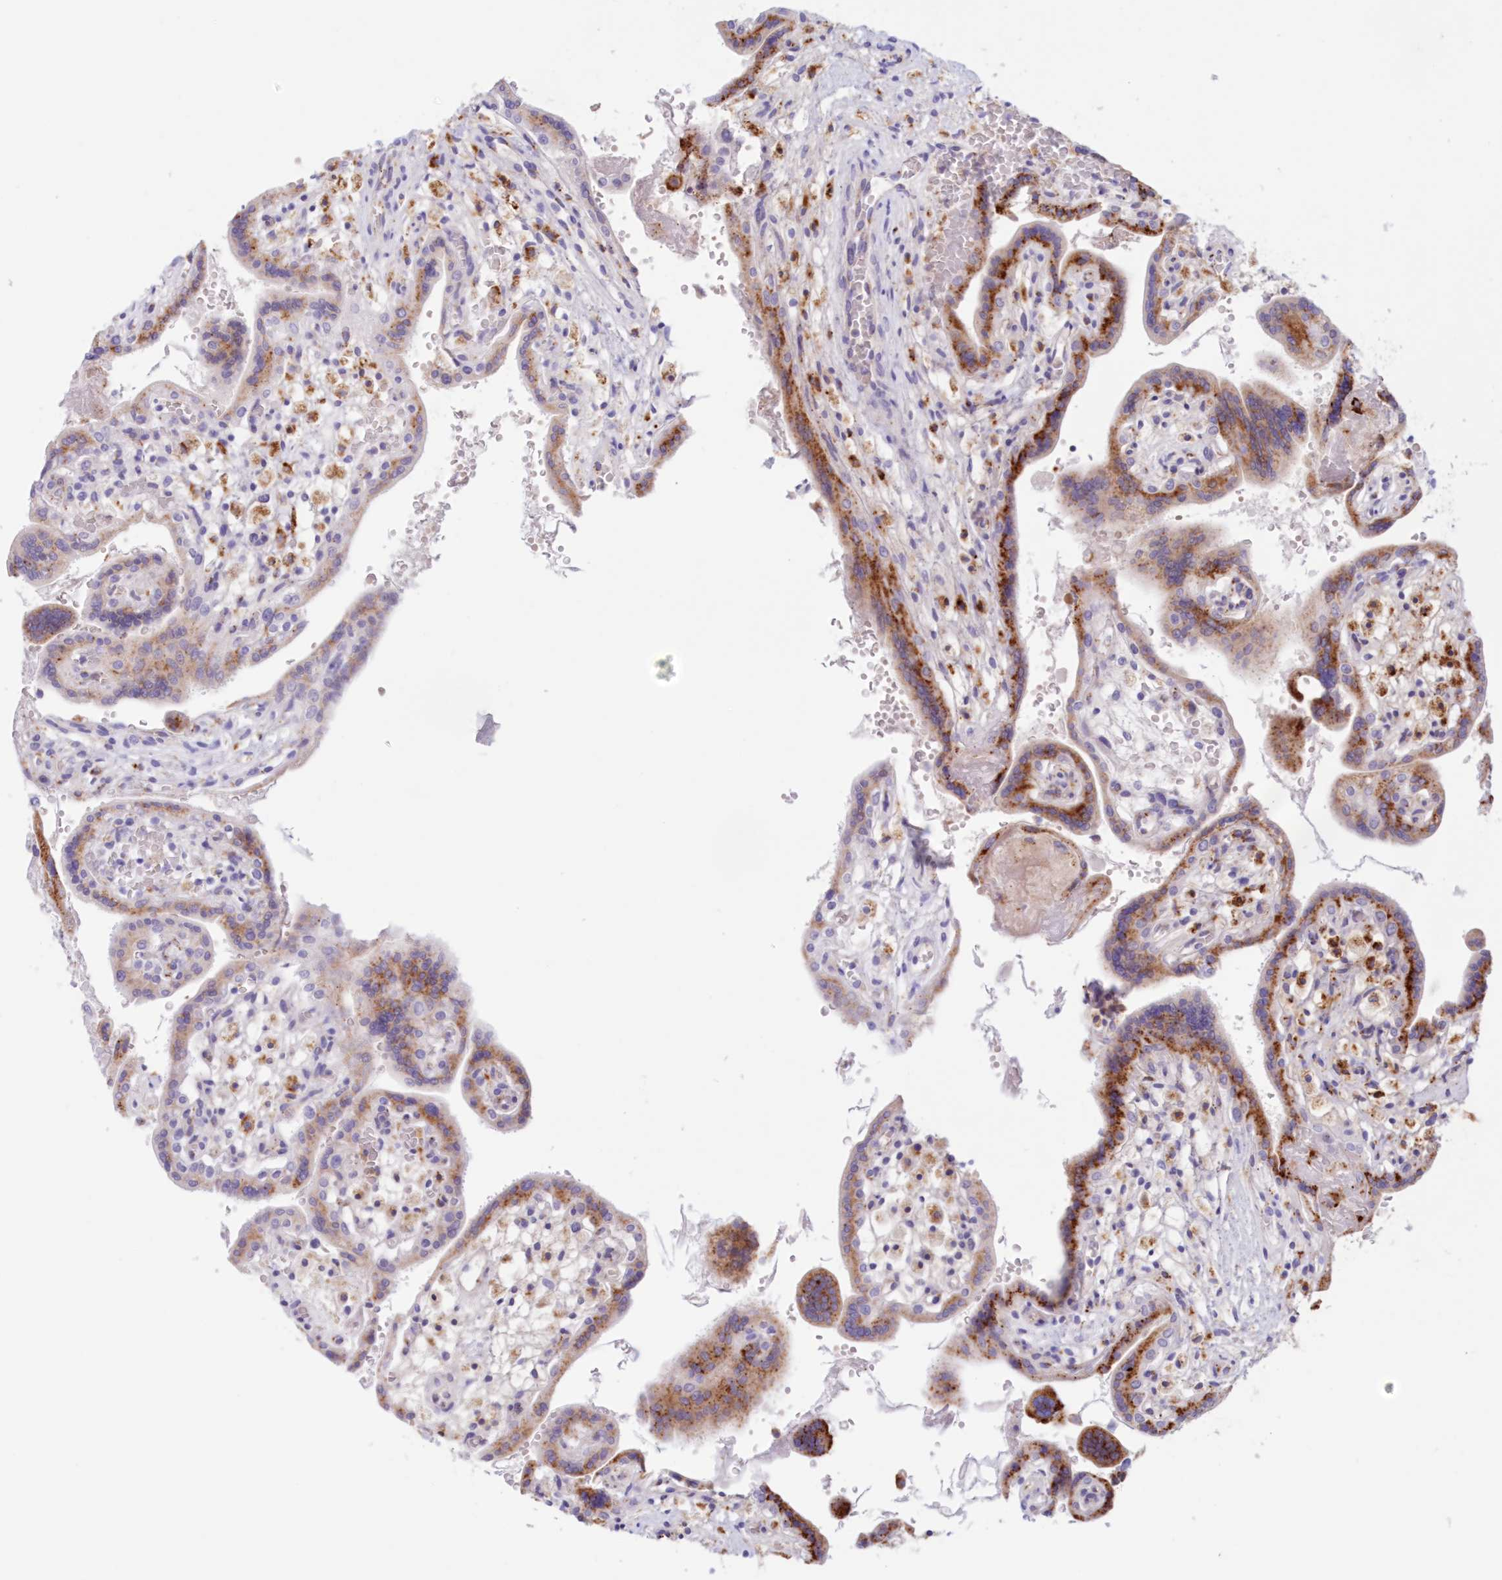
{"staining": {"intensity": "moderate", "quantity": ">75%", "location": "cytoplasmic/membranous"}, "tissue": "placenta", "cell_type": "Trophoblastic cells", "image_type": "normal", "snomed": [{"axis": "morphology", "description": "Normal tissue, NOS"}, {"axis": "topography", "description": "Placenta"}], "caption": "IHC (DAB (3,3'-diaminobenzidine)) staining of unremarkable placenta exhibits moderate cytoplasmic/membranous protein positivity in about >75% of trophoblastic cells. The staining was performed using DAB to visualize the protein expression in brown, while the nuclei were stained in blue with hematoxylin (Magnification: 20x).", "gene": "TPP1", "patient": {"sex": "female", "age": 37}}